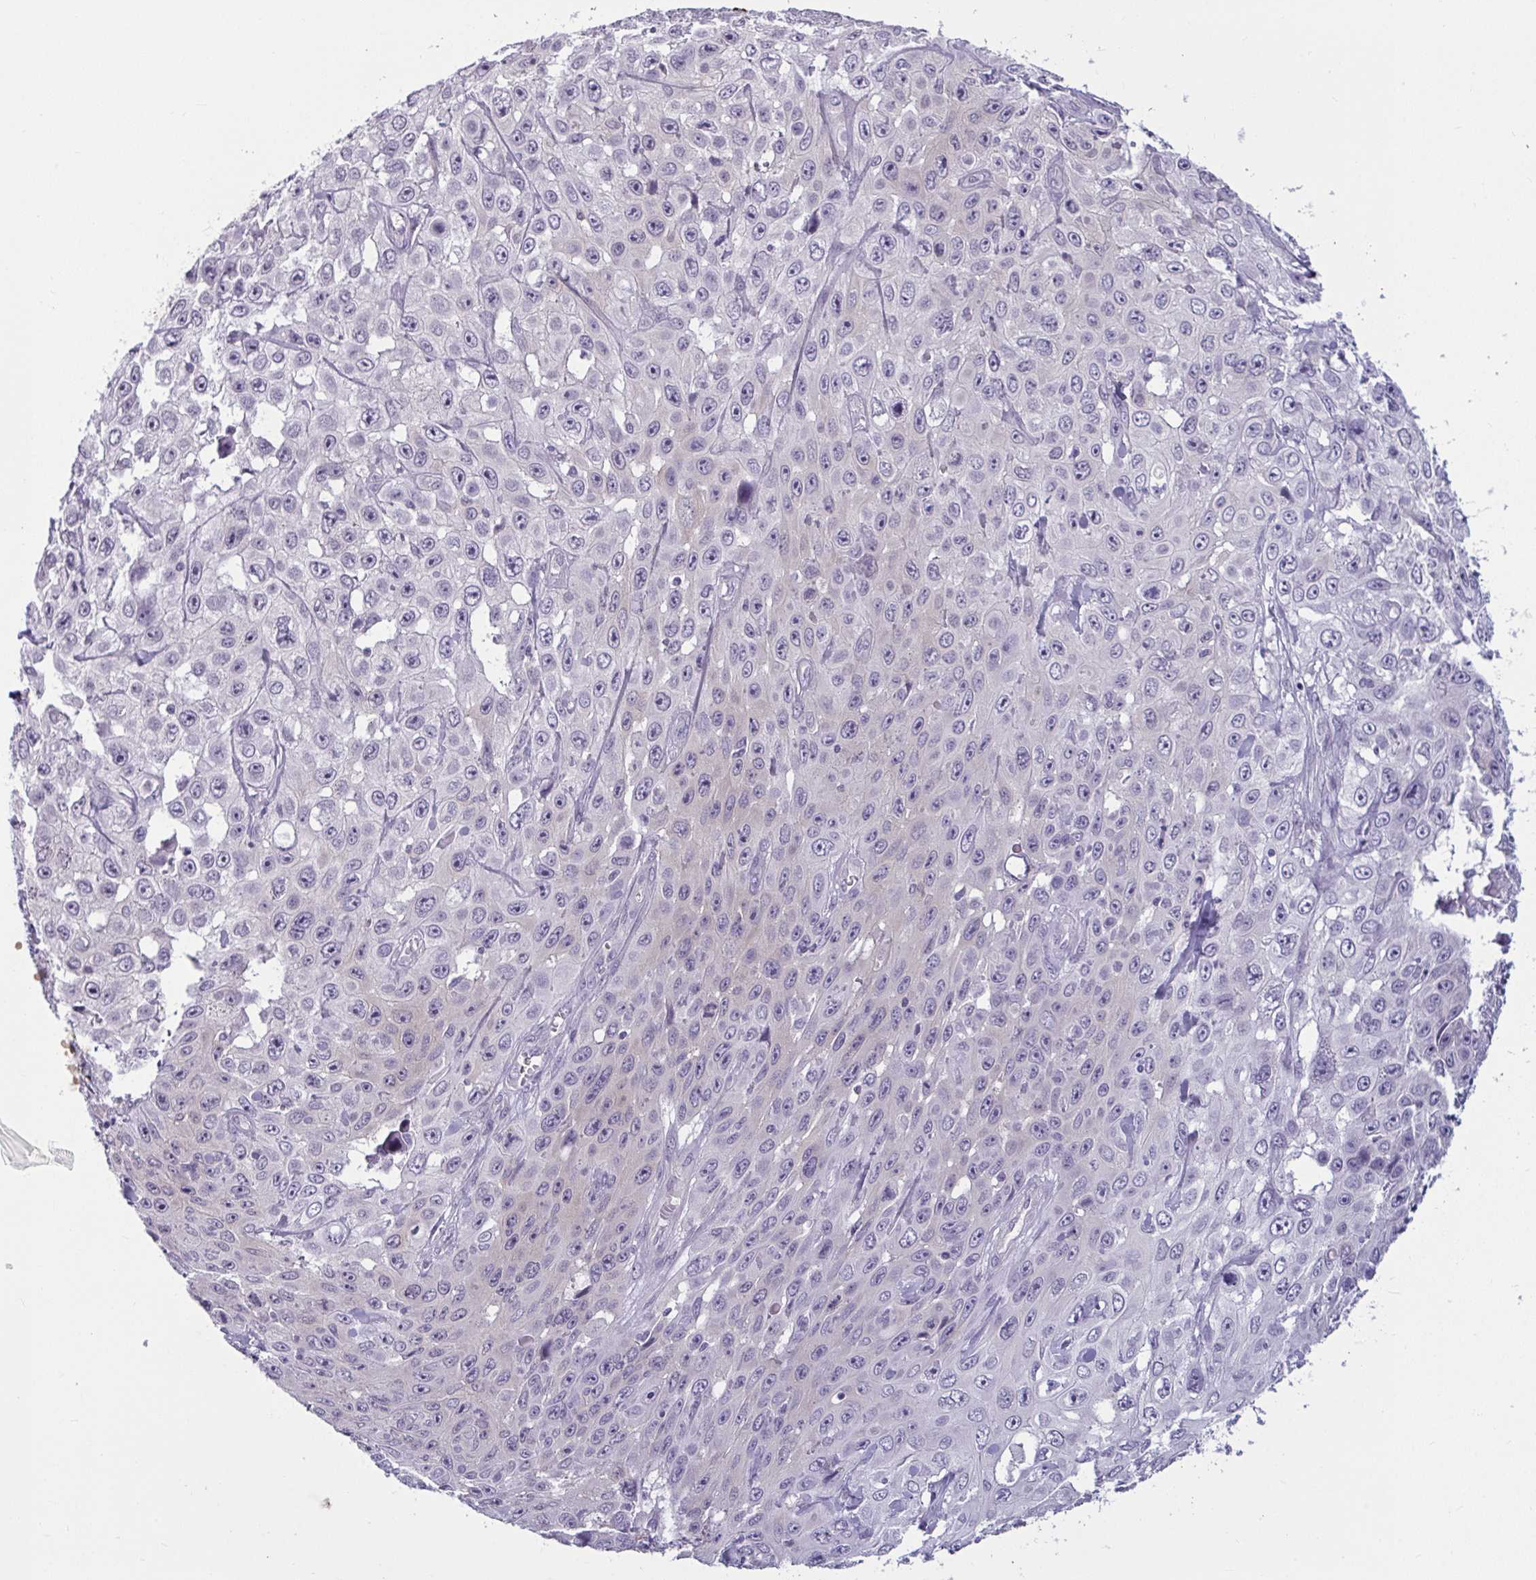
{"staining": {"intensity": "negative", "quantity": "none", "location": "none"}, "tissue": "skin cancer", "cell_type": "Tumor cells", "image_type": "cancer", "snomed": [{"axis": "morphology", "description": "Squamous cell carcinoma, NOS"}, {"axis": "topography", "description": "Skin"}], "caption": "A high-resolution photomicrograph shows immunohistochemistry staining of squamous cell carcinoma (skin), which exhibits no significant positivity in tumor cells. (DAB IHC with hematoxylin counter stain).", "gene": "TBC1D4", "patient": {"sex": "male", "age": 82}}